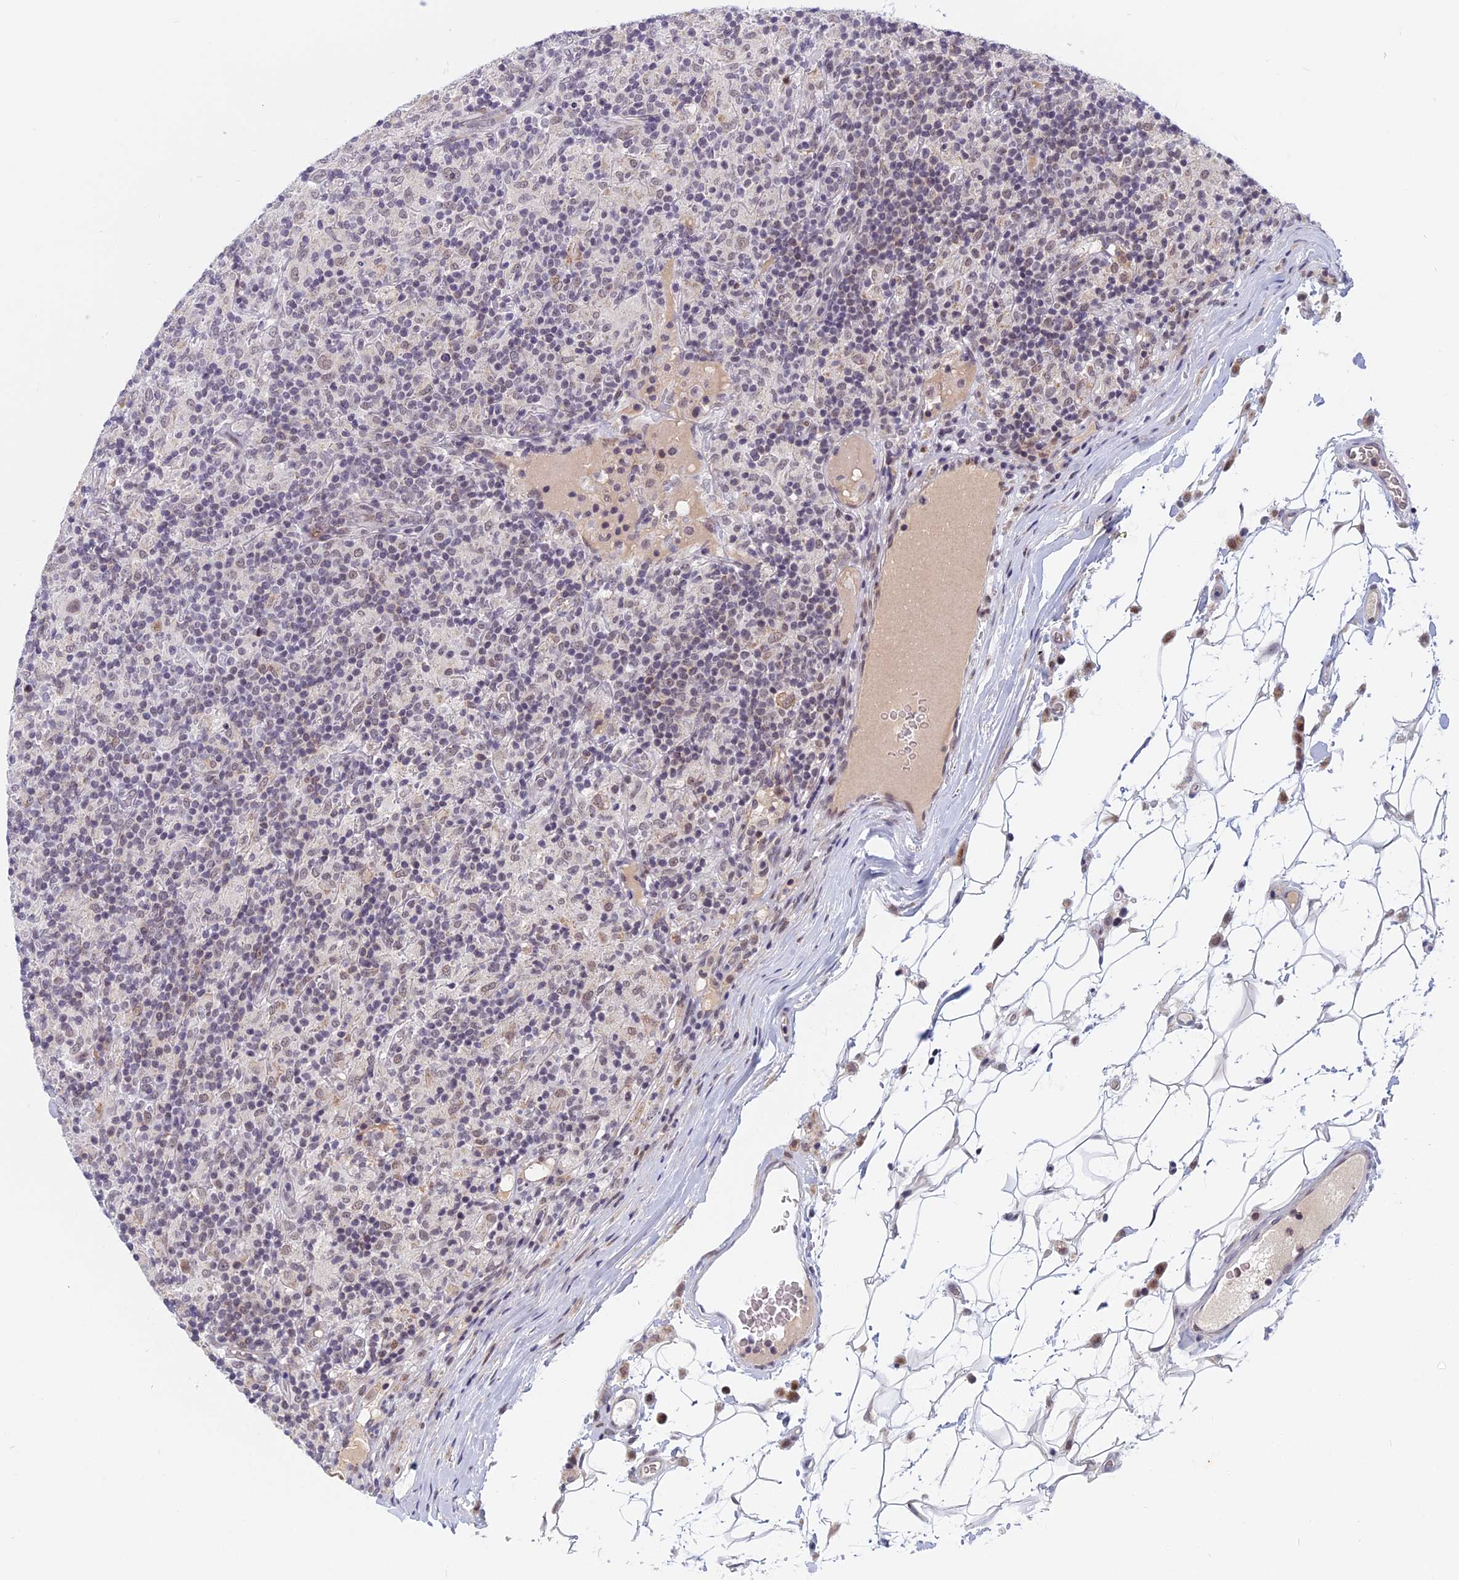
{"staining": {"intensity": "weak", "quantity": "<25%", "location": "nuclear"}, "tissue": "lymphoma", "cell_type": "Tumor cells", "image_type": "cancer", "snomed": [{"axis": "morphology", "description": "Hodgkin's disease, NOS"}, {"axis": "topography", "description": "Lymph node"}], "caption": "Lymphoma was stained to show a protein in brown. There is no significant positivity in tumor cells.", "gene": "CDC7", "patient": {"sex": "male", "age": 70}}